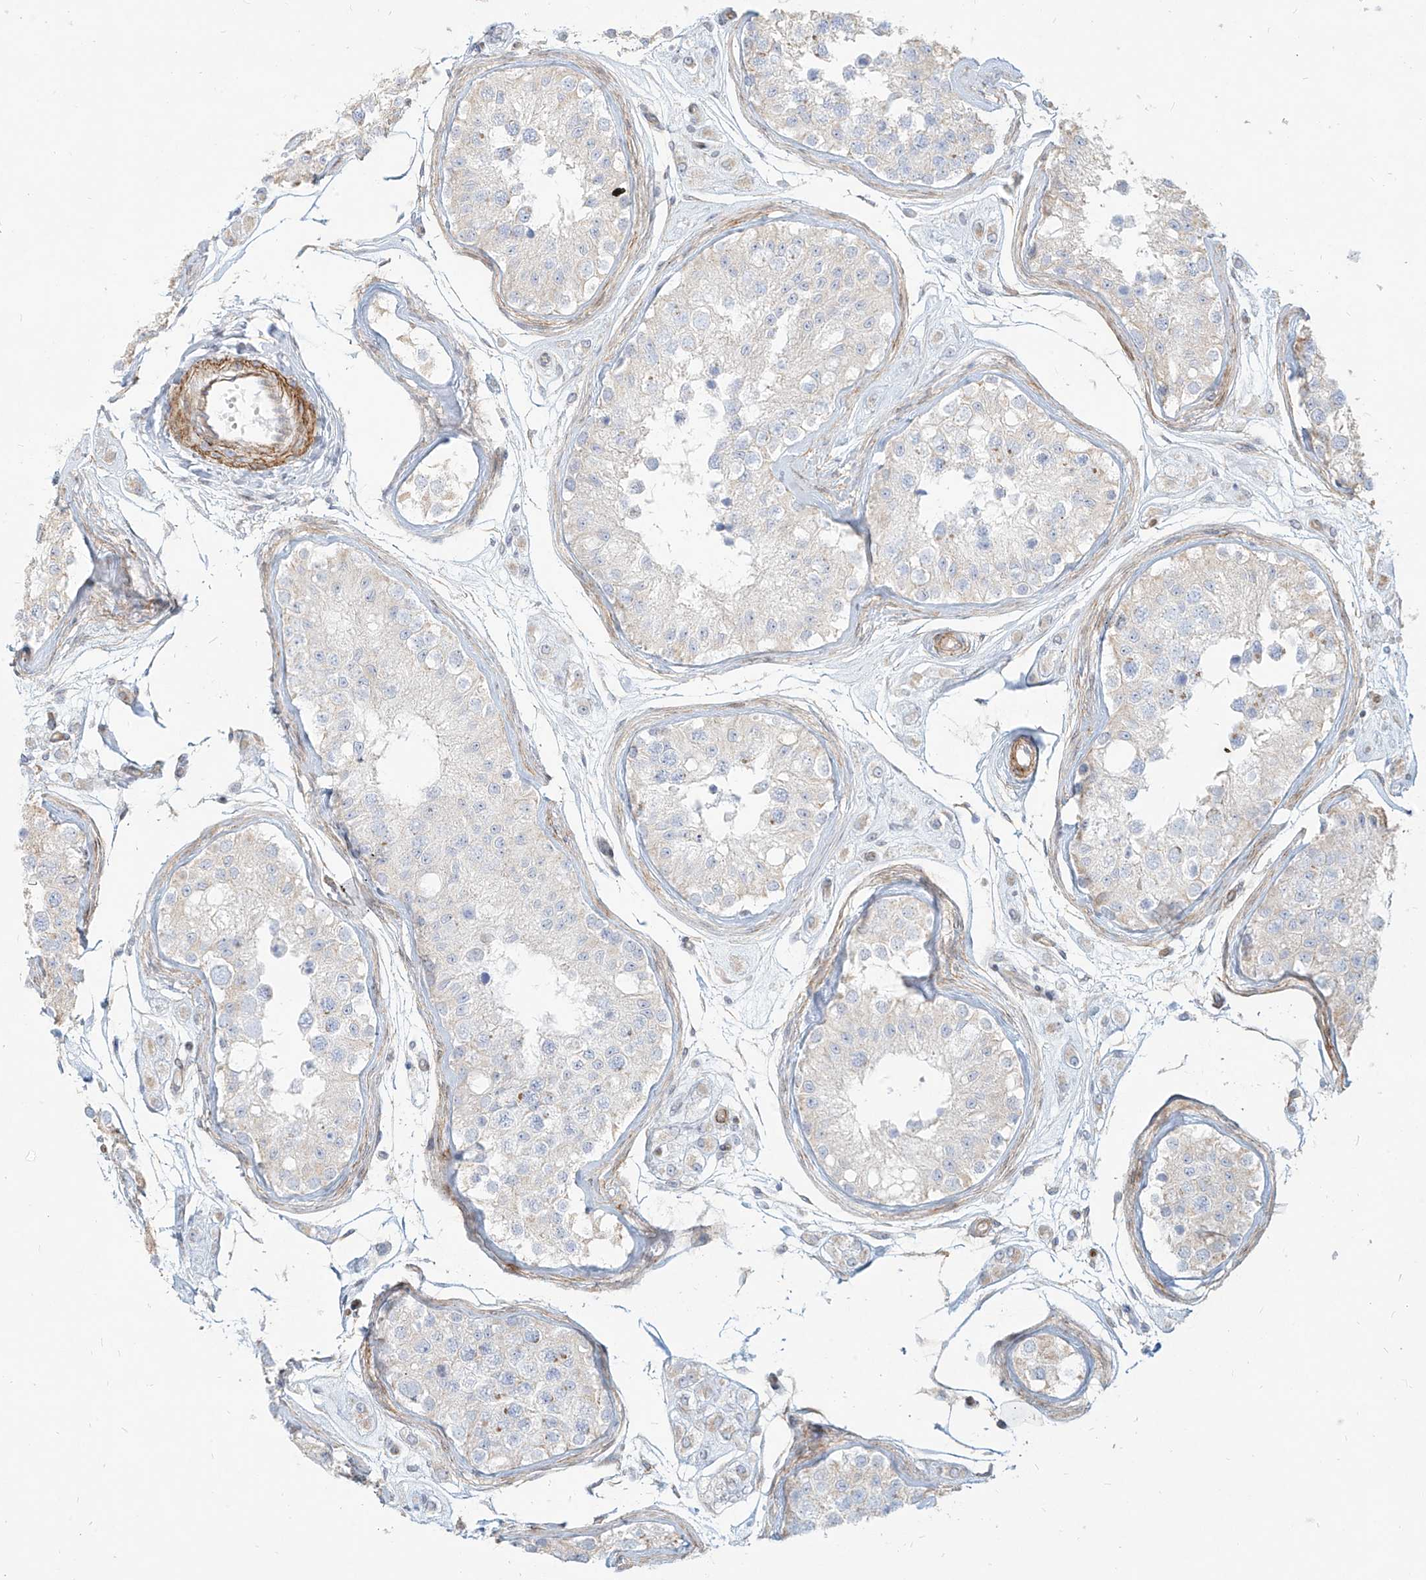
{"staining": {"intensity": "negative", "quantity": "none", "location": "none"}, "tissue": "testis", "cell_type": "Cells in seminiferous ducts", "image_type": "normal", "snomed": [{"axis": "morphology", "description": "Normal tissue, NOS"}, {"axis": "morphology", "description": "Adenocarcinoma, metastatic, NOS"}, {"axis": "topography", "description": "Testis"}], "caption": "DAB immunohistochemical staining of unremarkable human testis exhibits no significant staining in cells in seminiferous ducts. (IHC, brightfield microscopy, high magnification).", "gene": "ITPKB", "patient": {"sex": "male", "age": 26}}